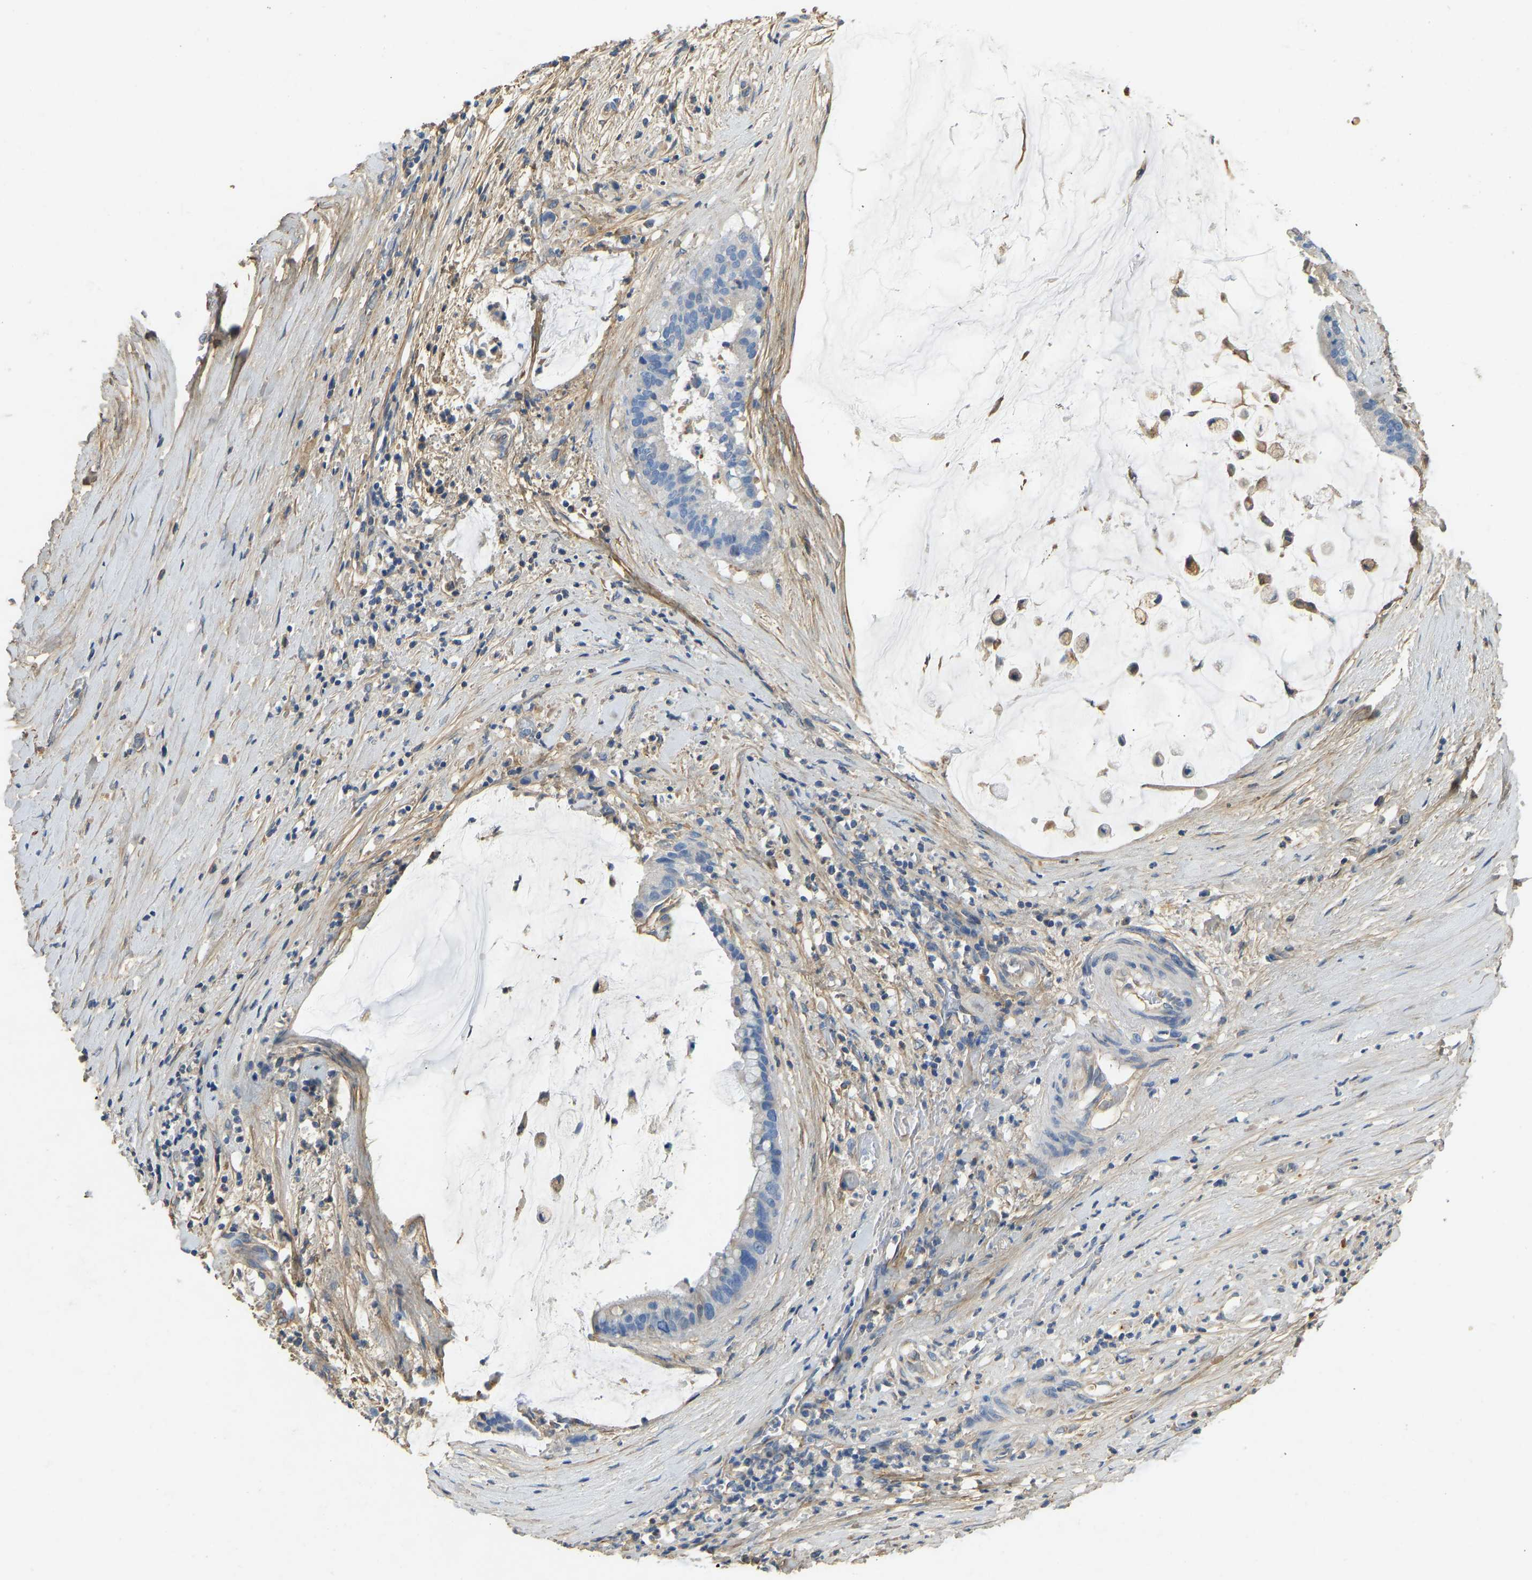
{"staining": {"intensity": "negative", "quantity": "none", "location": "none"}, "tissue": "pancreatic cancer", "cell_type": "Tumor cells", "image_type": "cancer", "snomed": [{"axis": "morphology", "description": "Adenocarcinoma, NOS"}, {"axis": "topography", "description": "Pancreas"}], "caption": "High power microscopy histopathology image of an IHC photomicrograph of pancreatic cancer (adenocarcinoma), revealing no significant expression in tumor cells. (DAB (3,3'-diaminobenzidine) IHC, high magnification).", "gene": "TECTA", "patient": {"sex": "male", "age": 41}}